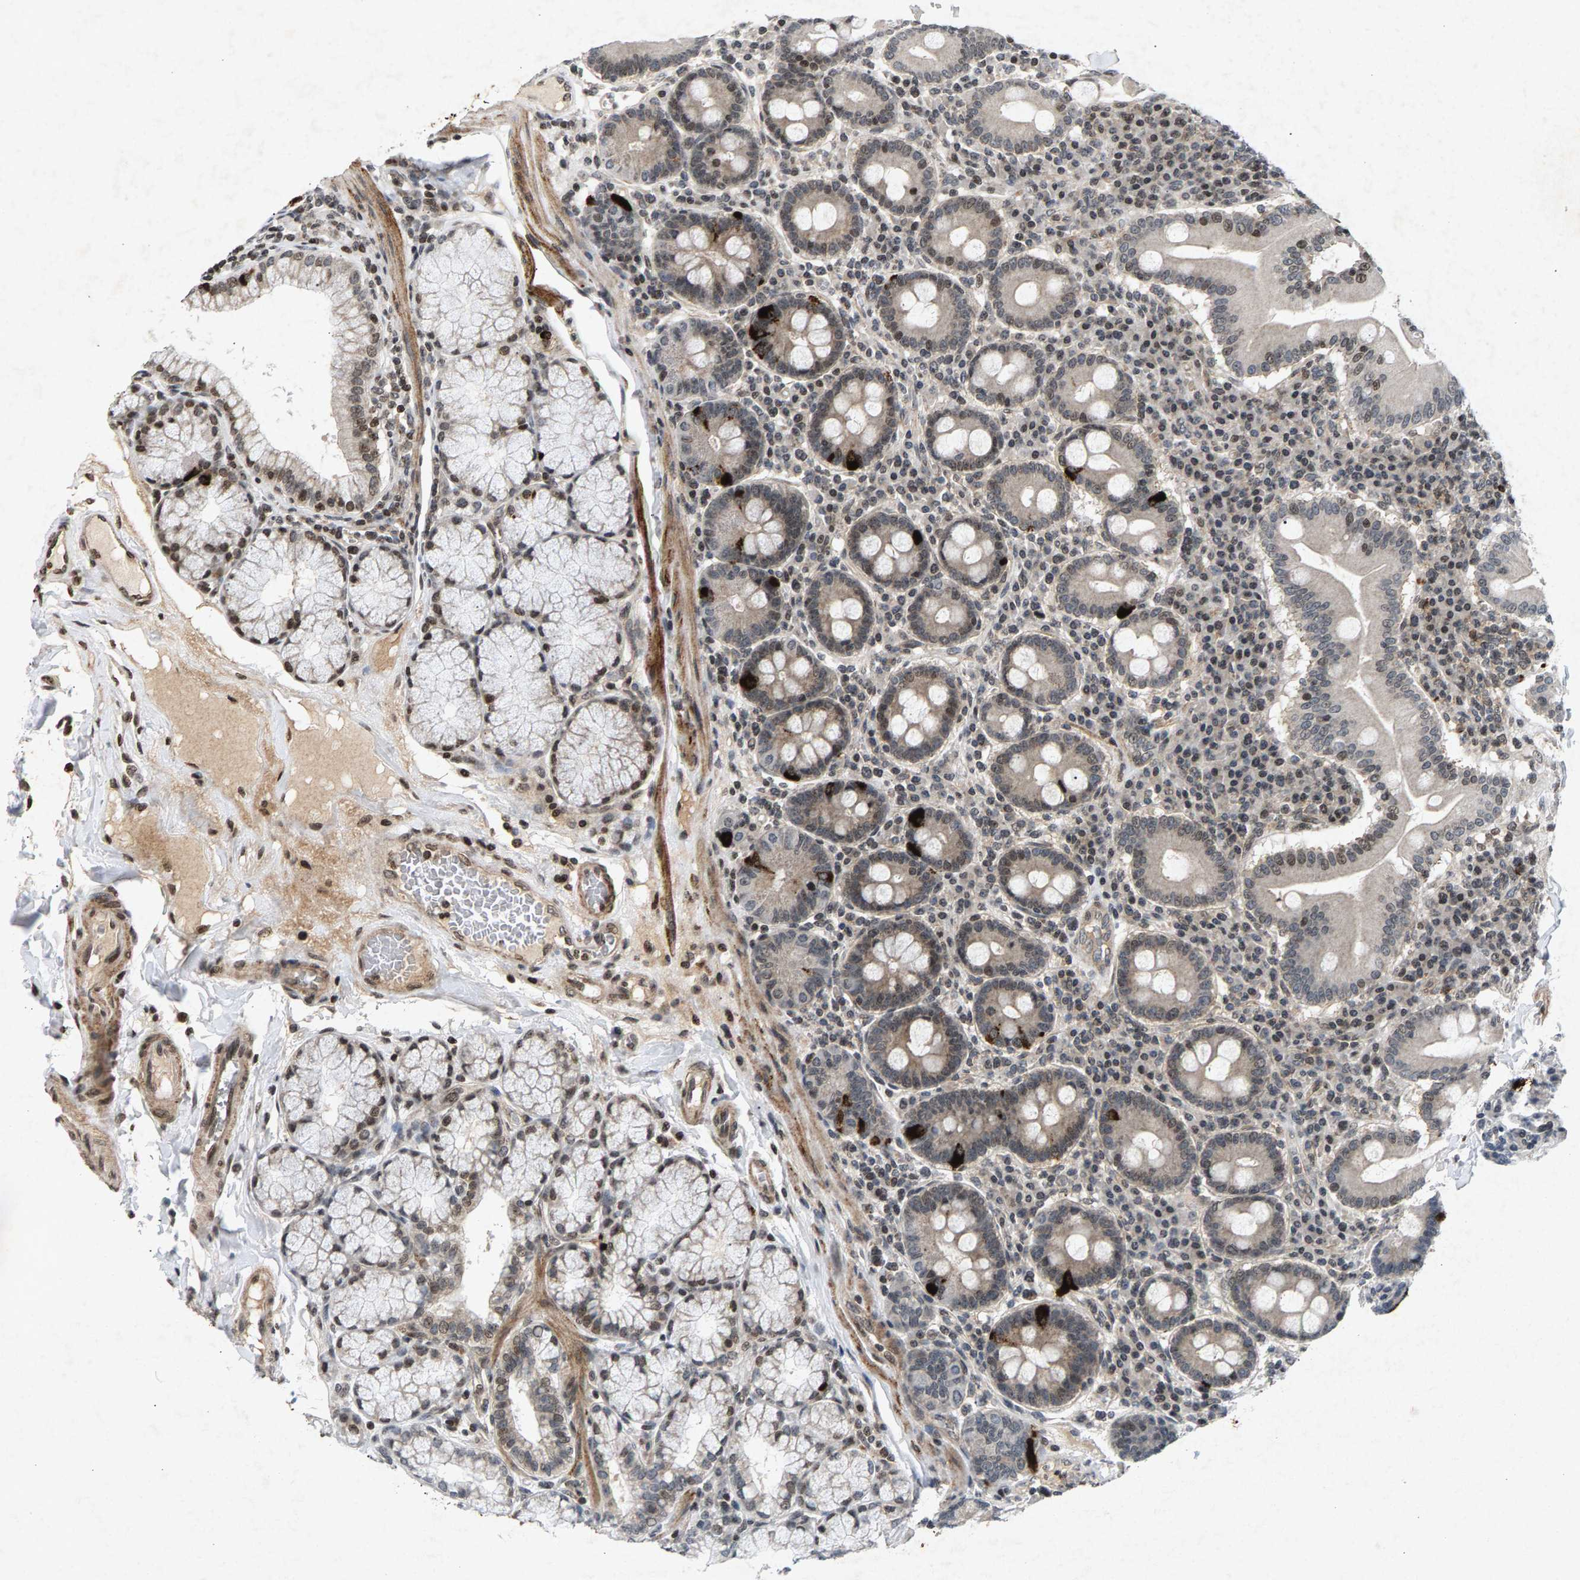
{"staining": {"intensity": "strong", "quantity": "<25%", "location": "cytoplasmic/membranous"}, "tissue": "duodenum", "cell_type": "Glandular cells", "image_type": "normal", "snomed": [{"axis": "morphology", "description": "Normal tissue, NOS"}, {"axis": "topography", "description": "Duodenum"}], "caption": "This image demonstrates benign duodenum stained with immunohistochemistry (IHC) to label a protein in brown. The cytoplasmic/membranous of glandular cells show strong positivity for the protein. Nuclei are counter-stained blue.", "gene": "ZPR1", "patient": {"sex": "male", "age": 50}}